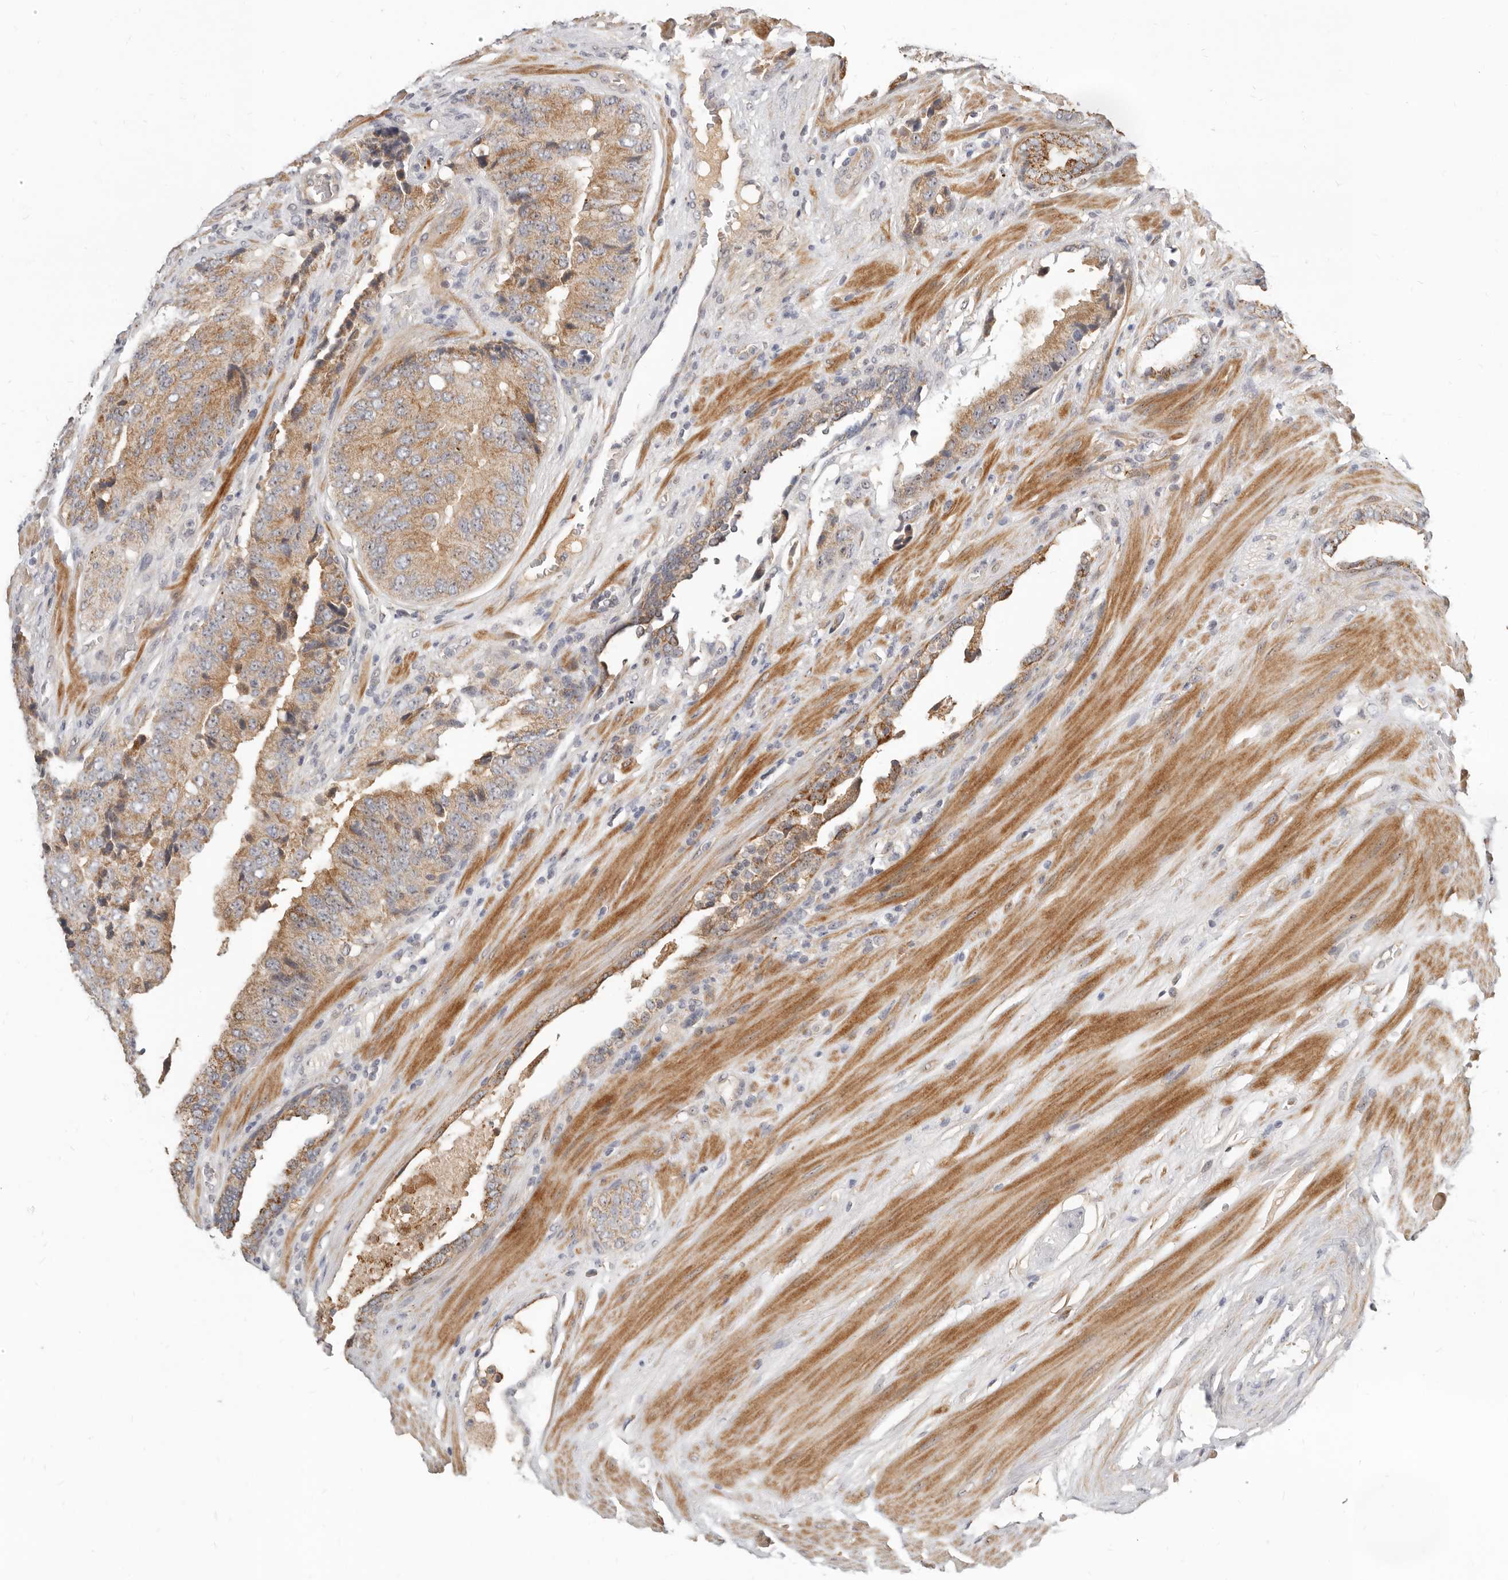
{"staining": {"intensity": "moderate", "quantity": ">75%", "location": "cytoplasmic/membranous"}, "tissue": "prostate cancer", "cell_type": "Tumor cells", "image_type": "cancer", "snomed": [{"axis": "morphology", "description": "Adenocarcinoma, High grade"}, {"axis": "topography", "description": "Prostate"}], "caption": "A brown stain labels moderate cytoplasmic/membranous positivity of a protein in human prostate high-grade adenocarcinoma tumor cells.", "gene": "MICALL2", "patient": {"sex": "male", "age": 70}}